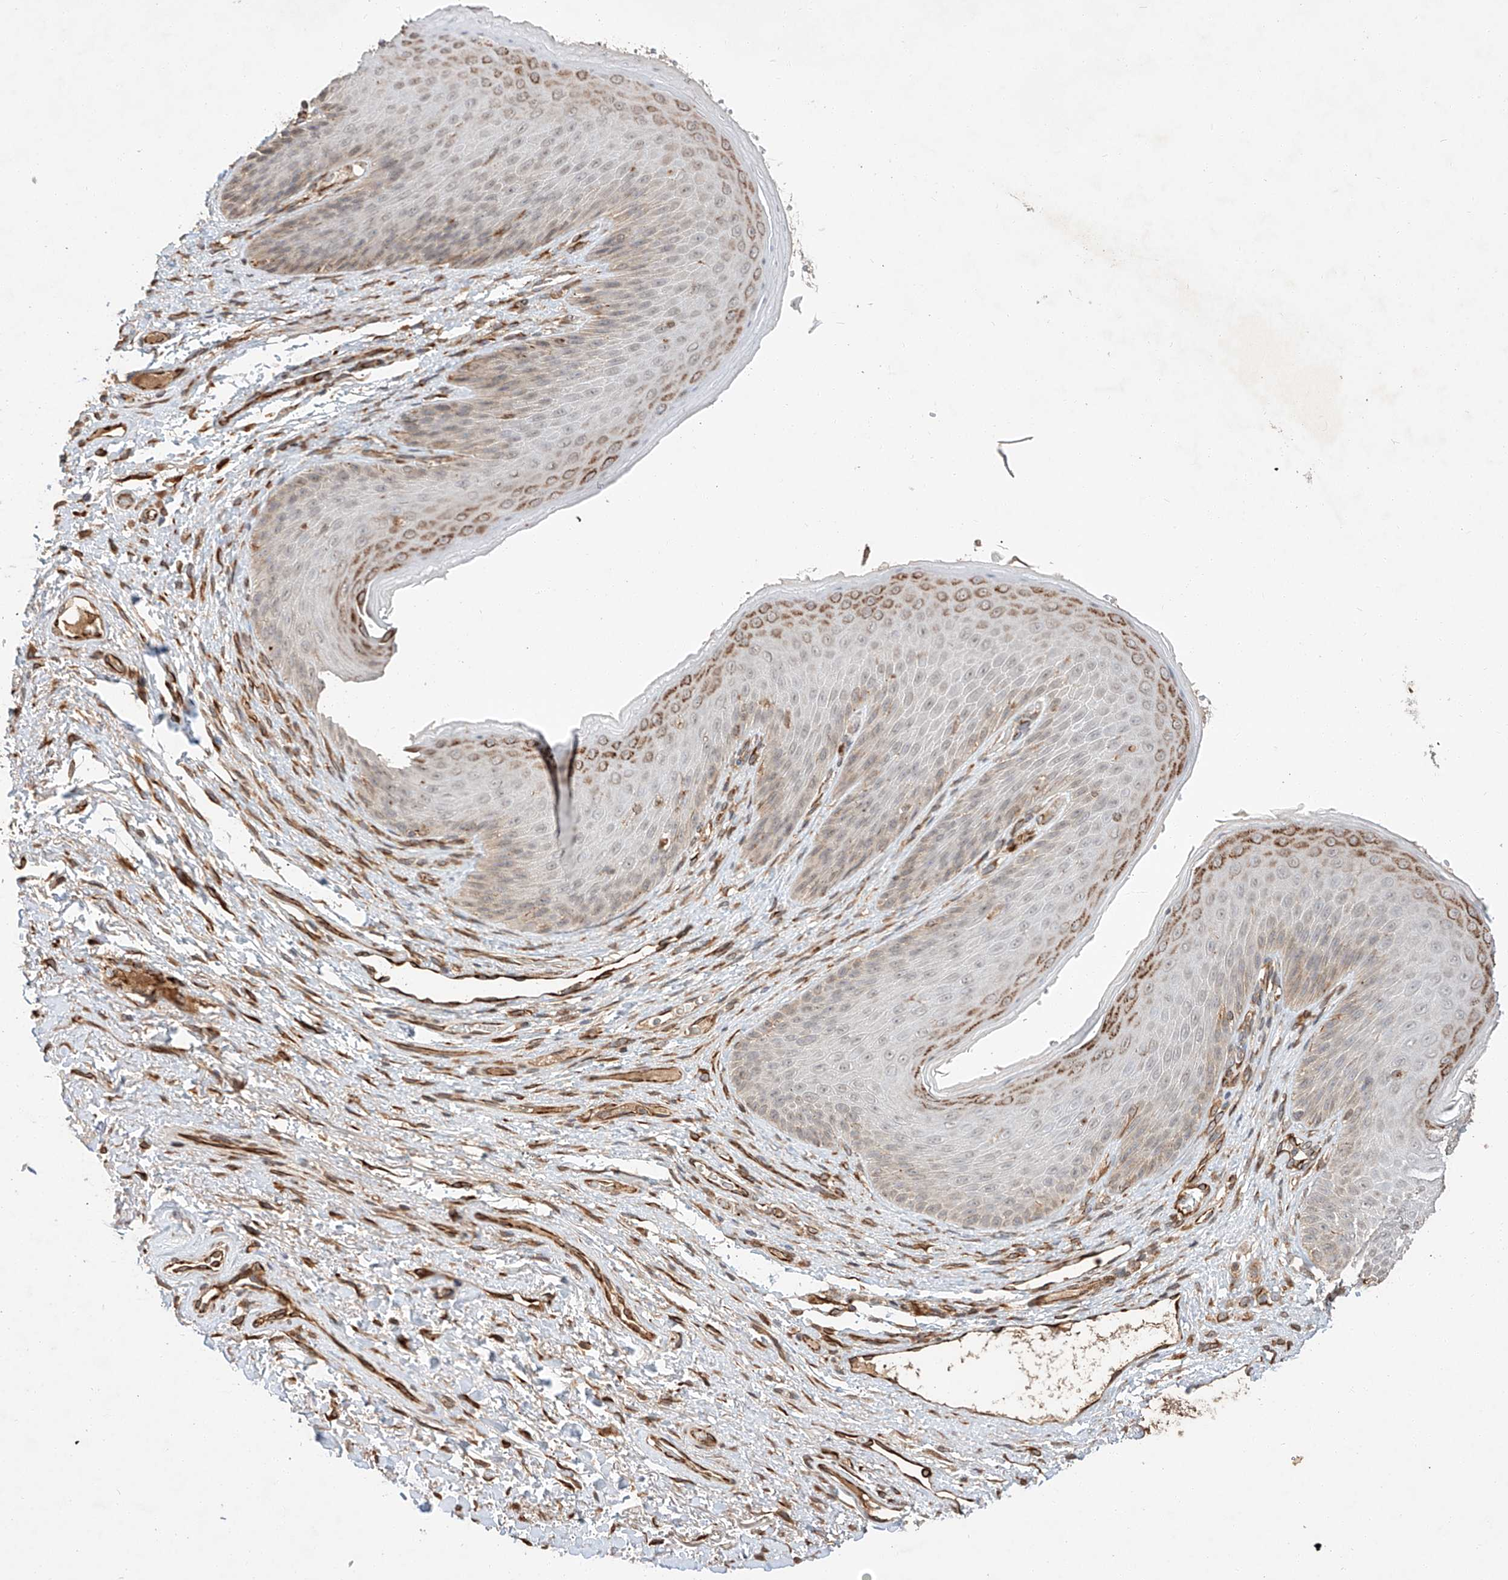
{"staining": {"intensity": "moderate", "quantity": "<25%", "location": "cytoplasmic/membranous"}, "tissue": "skin", "cell_type": "Epidermal cells", "image_type": "normal", "snomed": [{"axis": "morphology", "description": "Normal tissue, NOS"}, {"axis": "topography", "description": "Anal"}], "caption": "Human skin stained for a protein (brown) displays moderate cytoplasmic/membranous positive staining in about <25% of epidermal cells.", "gene": "SUSD6", "patient": {"sex": "male", "age": 74}}